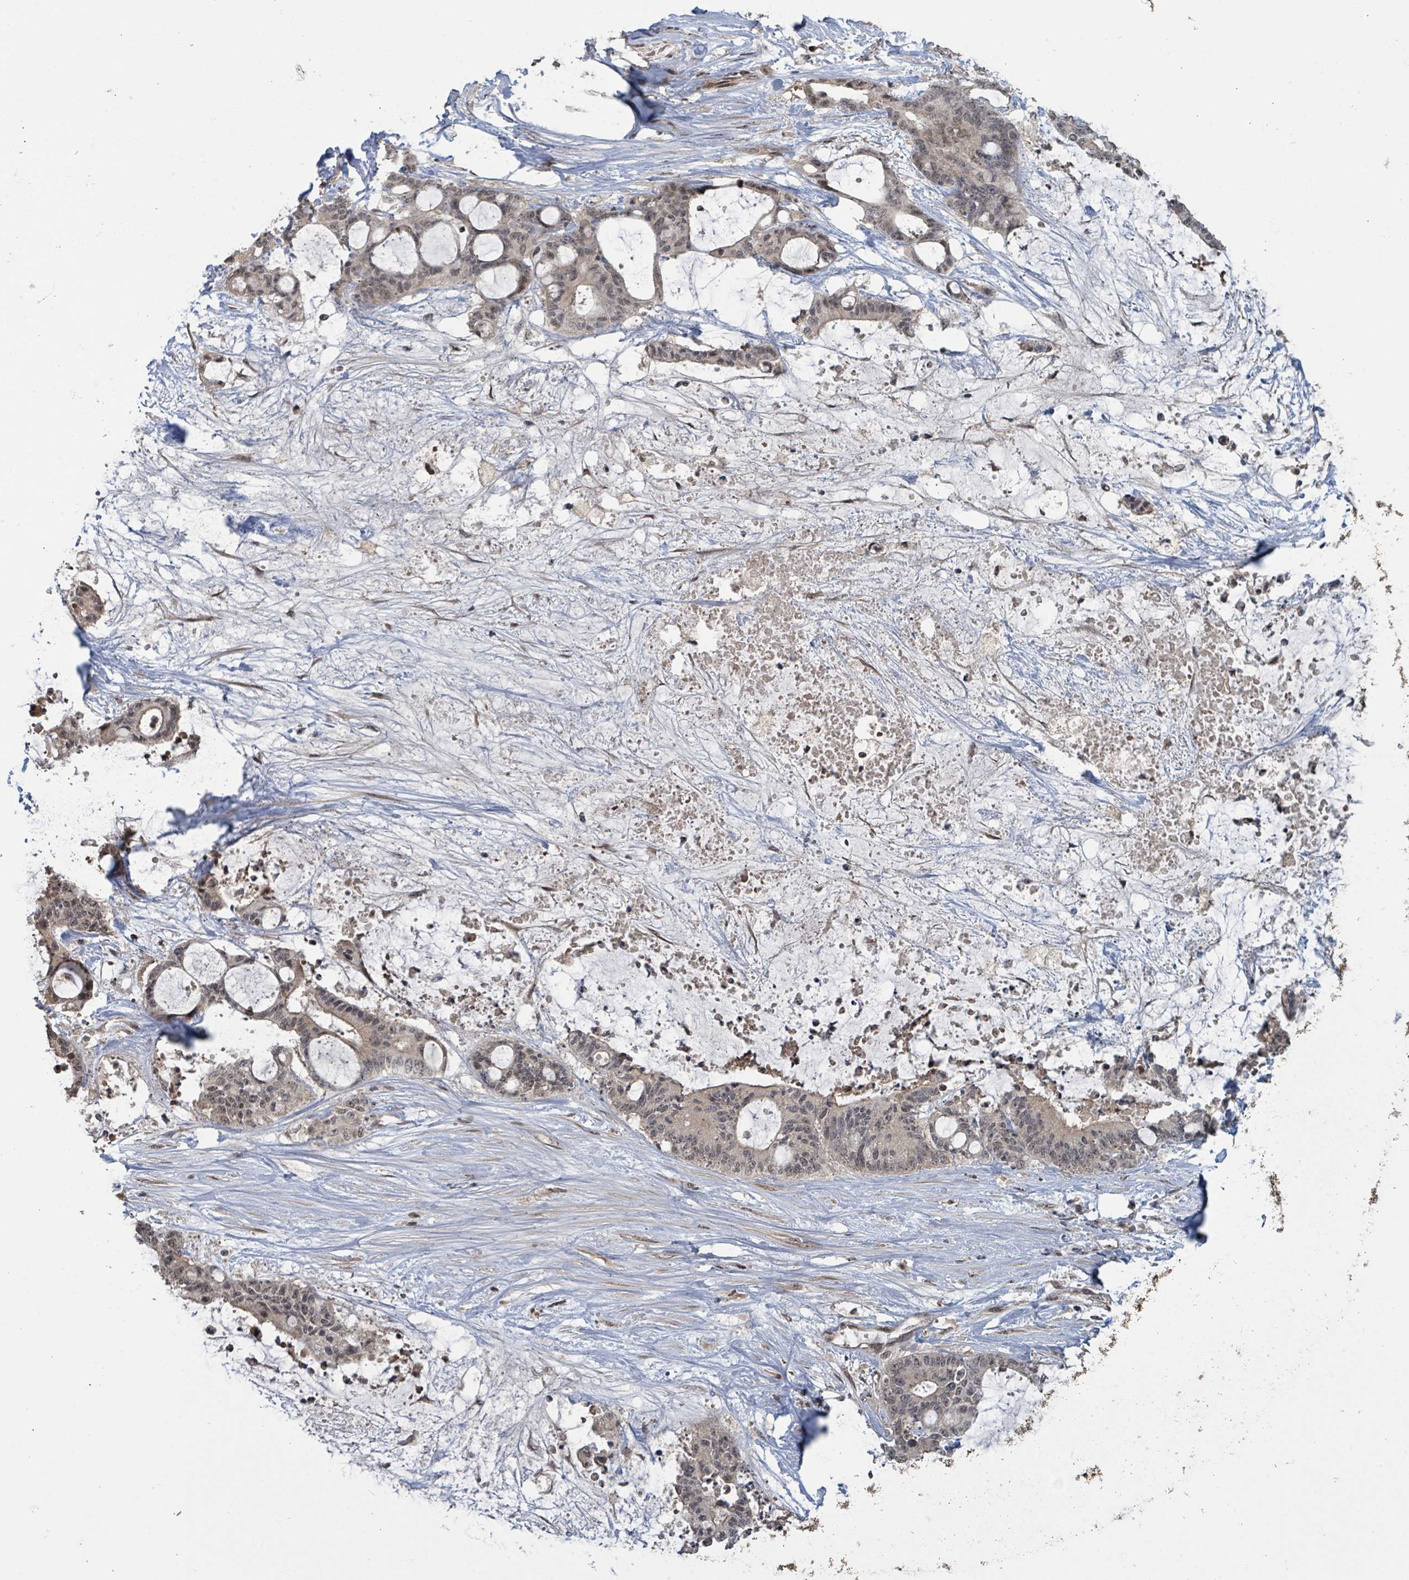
{"staining": {"intensity": "weak", "quantity": ">75%", "location": "nuclear"}, "tissue": "liver cancer", "cell_type": "Tumor cells", "image_type": "cancer", "snomed": [{"axis": "morphology", "description": "Normal tissue, NOS"}, {"axis": "morphology", "description": "Cholangiocarcinoma"}, {"axis": "topography", "description": "Liver"}, {"axis": "topography", "description": "Peripheral nerve tissue"}], "caption": "Tumor cells show weak nuclear expression in approximately >75% of cells in liver cancer (cholangiocarcinoma). The staining is performed using DAB brown chromogen to label protein expression. The nuclei are counter-stained blue using hematoxylin.", "gene": "ZBTB14", "patient": {"sex": "female", "age": 73}}